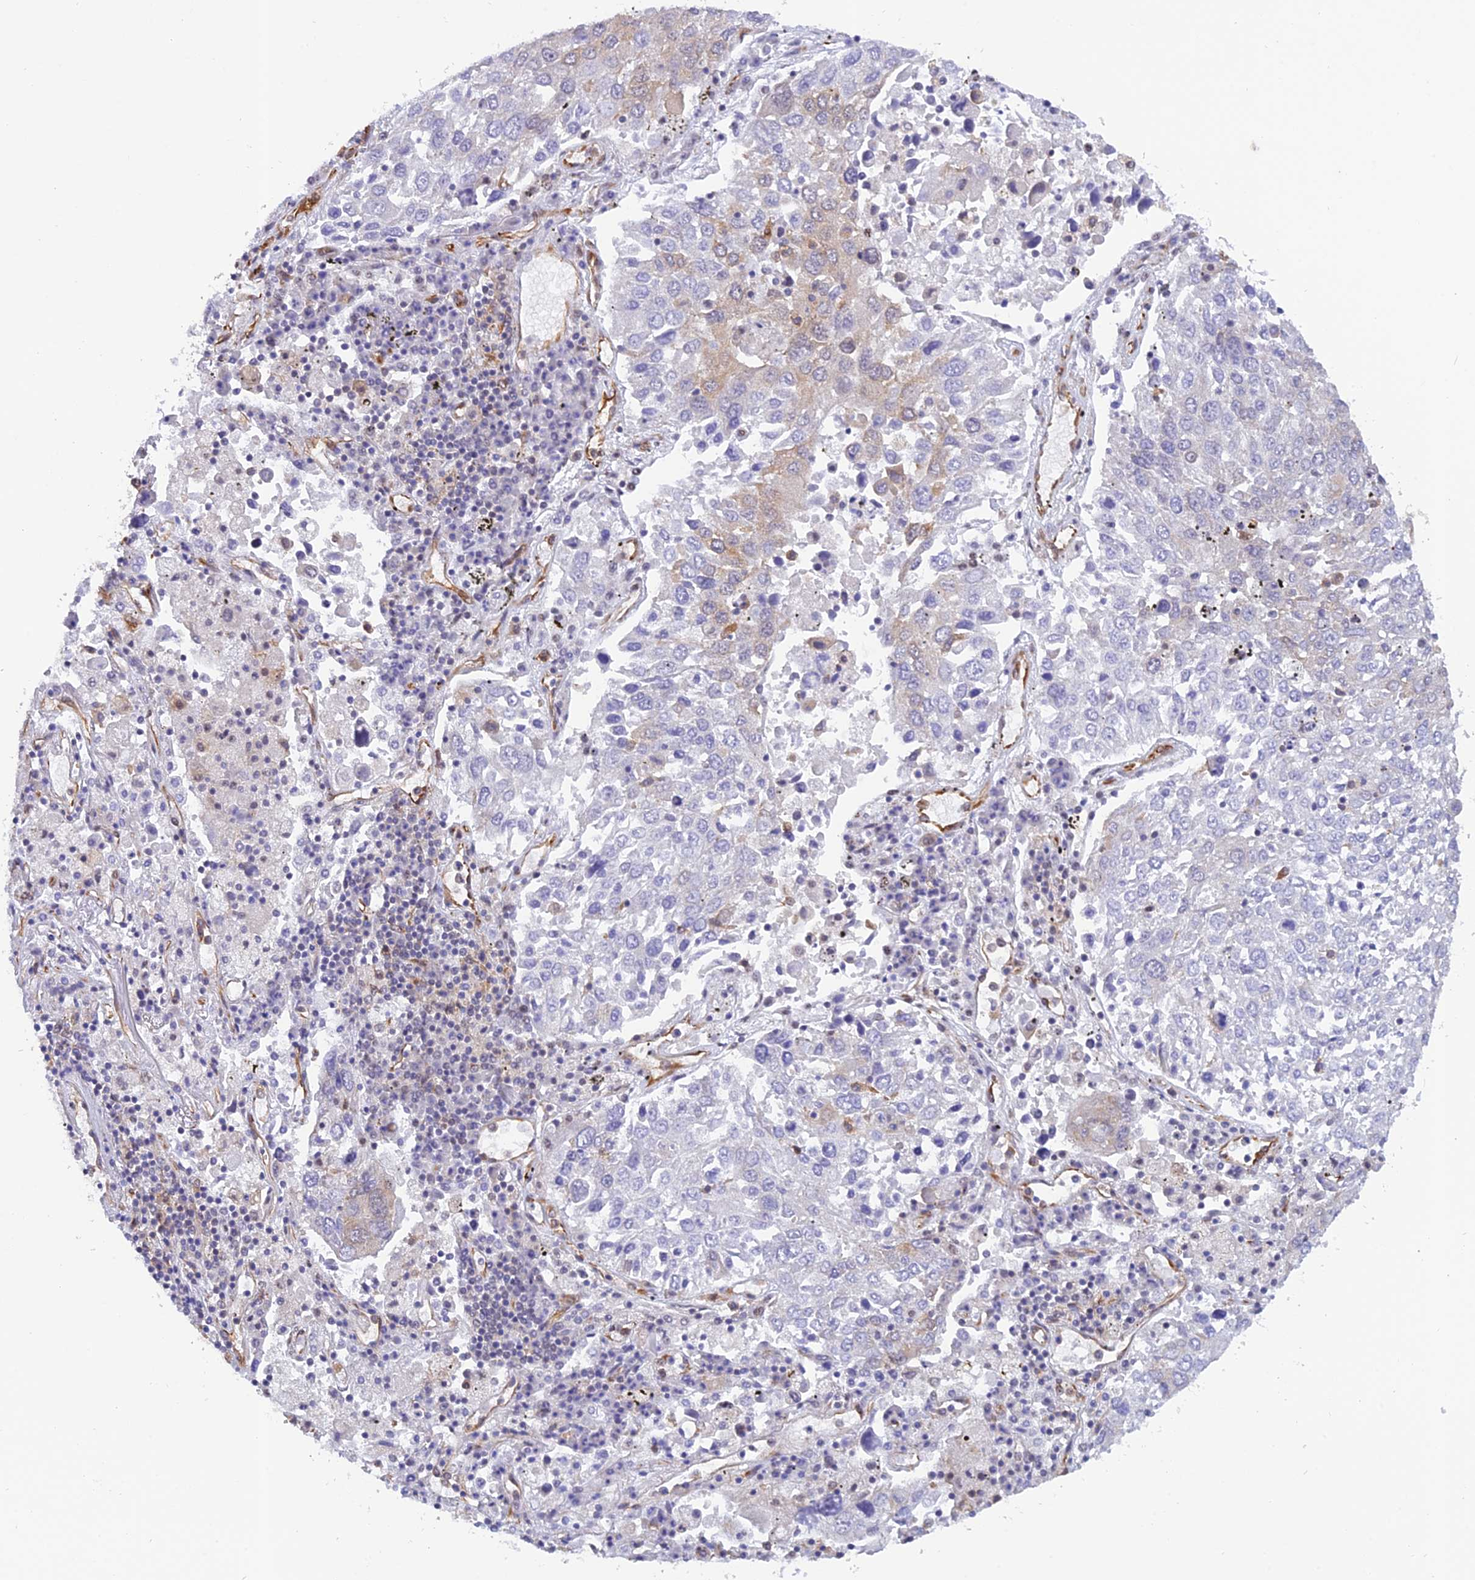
{"staining": {"intensity": "weak", "quantity": "<25%", "location": "cytoplasmic/membranous"}, "tissue": "lung cancer", "cell_type": "Tumor cells", "image_type": "cancer", "snomed": [{"axis": "morphology", "description": "Squamous cell carcinoma, NOS"}, {"axis": "topography", "description": "Lung"}], "caption": "Lung cancer (squamous cell carcinoma) was stained to show a protein in brown. There is no significant positivity in tumor cells.", "gene": "PAGR1", "patient": {"sex": "male", "age": 65}}